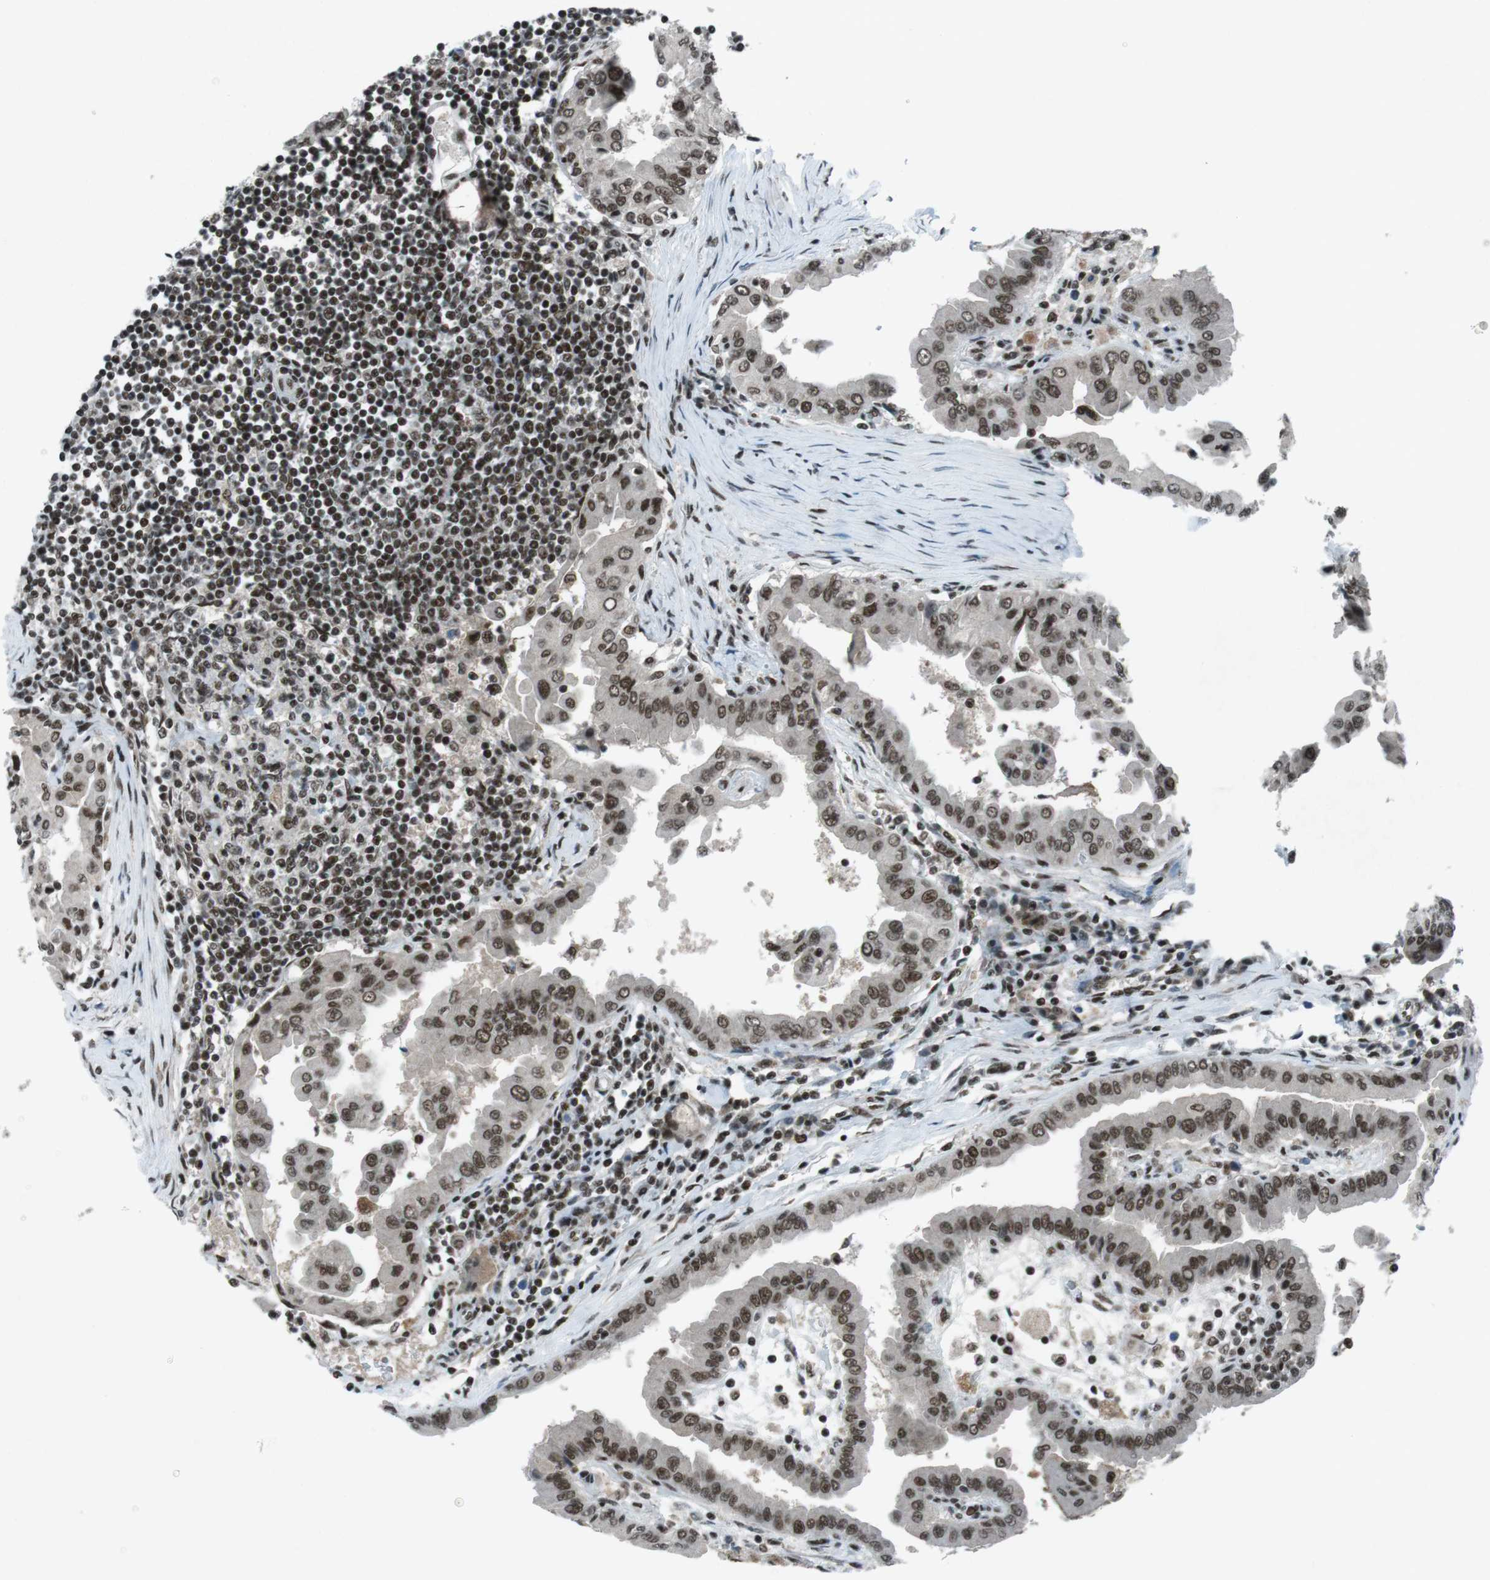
{"staining": {"intensity": "strong", "quantity": ">75%", "location": "nuclear"}, "tissue": "thyroid cancer", "cell_type": "Tumor cells", "image_type": "cancer", "snomed": [{"axis": "morphology", "description": "Papillary adenocarcinoma, NOS"}, {"axis": "topography", "description": "Thyroid gland"}], "caption": "The micrograph reveals immunohistochemical staining of thyroid cancer. There is strong nuclear staining is appreciated in about >75% of tumor cells. (IHC, brightfield microscopy, high magnification).", "gene": "TAF1", "patient": {"sex": "male", "age": 33}}